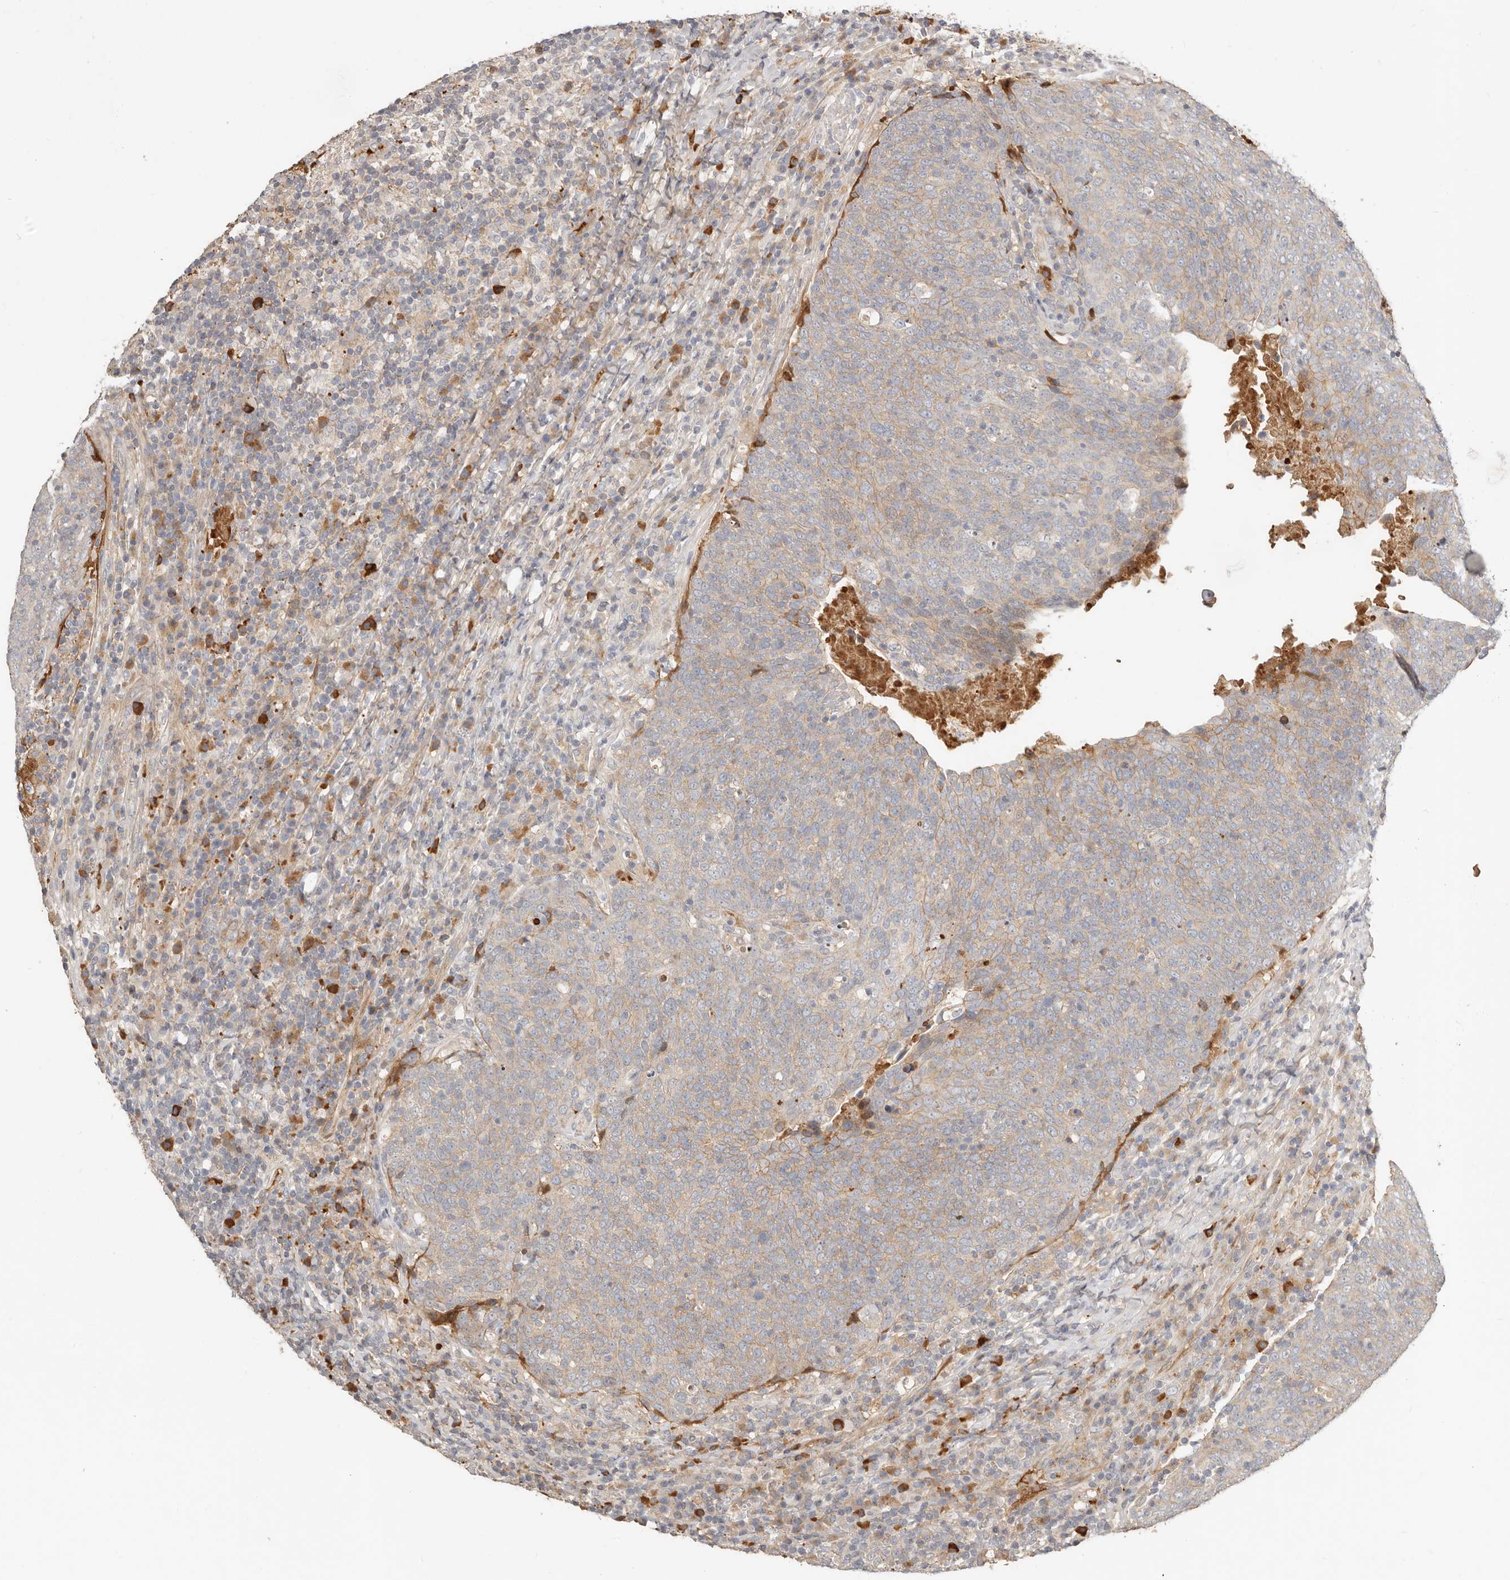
{"staining": {"intensity": "weak", "quantity": "25%-75%", "location": "cytoplasmic/membranous"}, "tissue": "head and neck cancer", "cell_type": "Tumor cells", "image_type": "cancer", "snomed": [{"axis": "morphology", "description": "Squamous cell carcinoma, NOS"}, {"axis": "morphology", "description": "Squamous cell carcinoma, metastatic, NOS"}, {"axis": "topography", "description": "Lymph node"}, {"axis": "topography", "description": "Head-Neck"}], "caption": "Head and neck cancer stained for a protein reveals weak cytoplasmic/membranous positivity in tumor cells. Using DAB (brown) and hematoxylin (blue) stains, captured at high magnification using brightfield microscopy.", "gene": "MTFR2", "patient": {"sex": "male", "age": 62}}